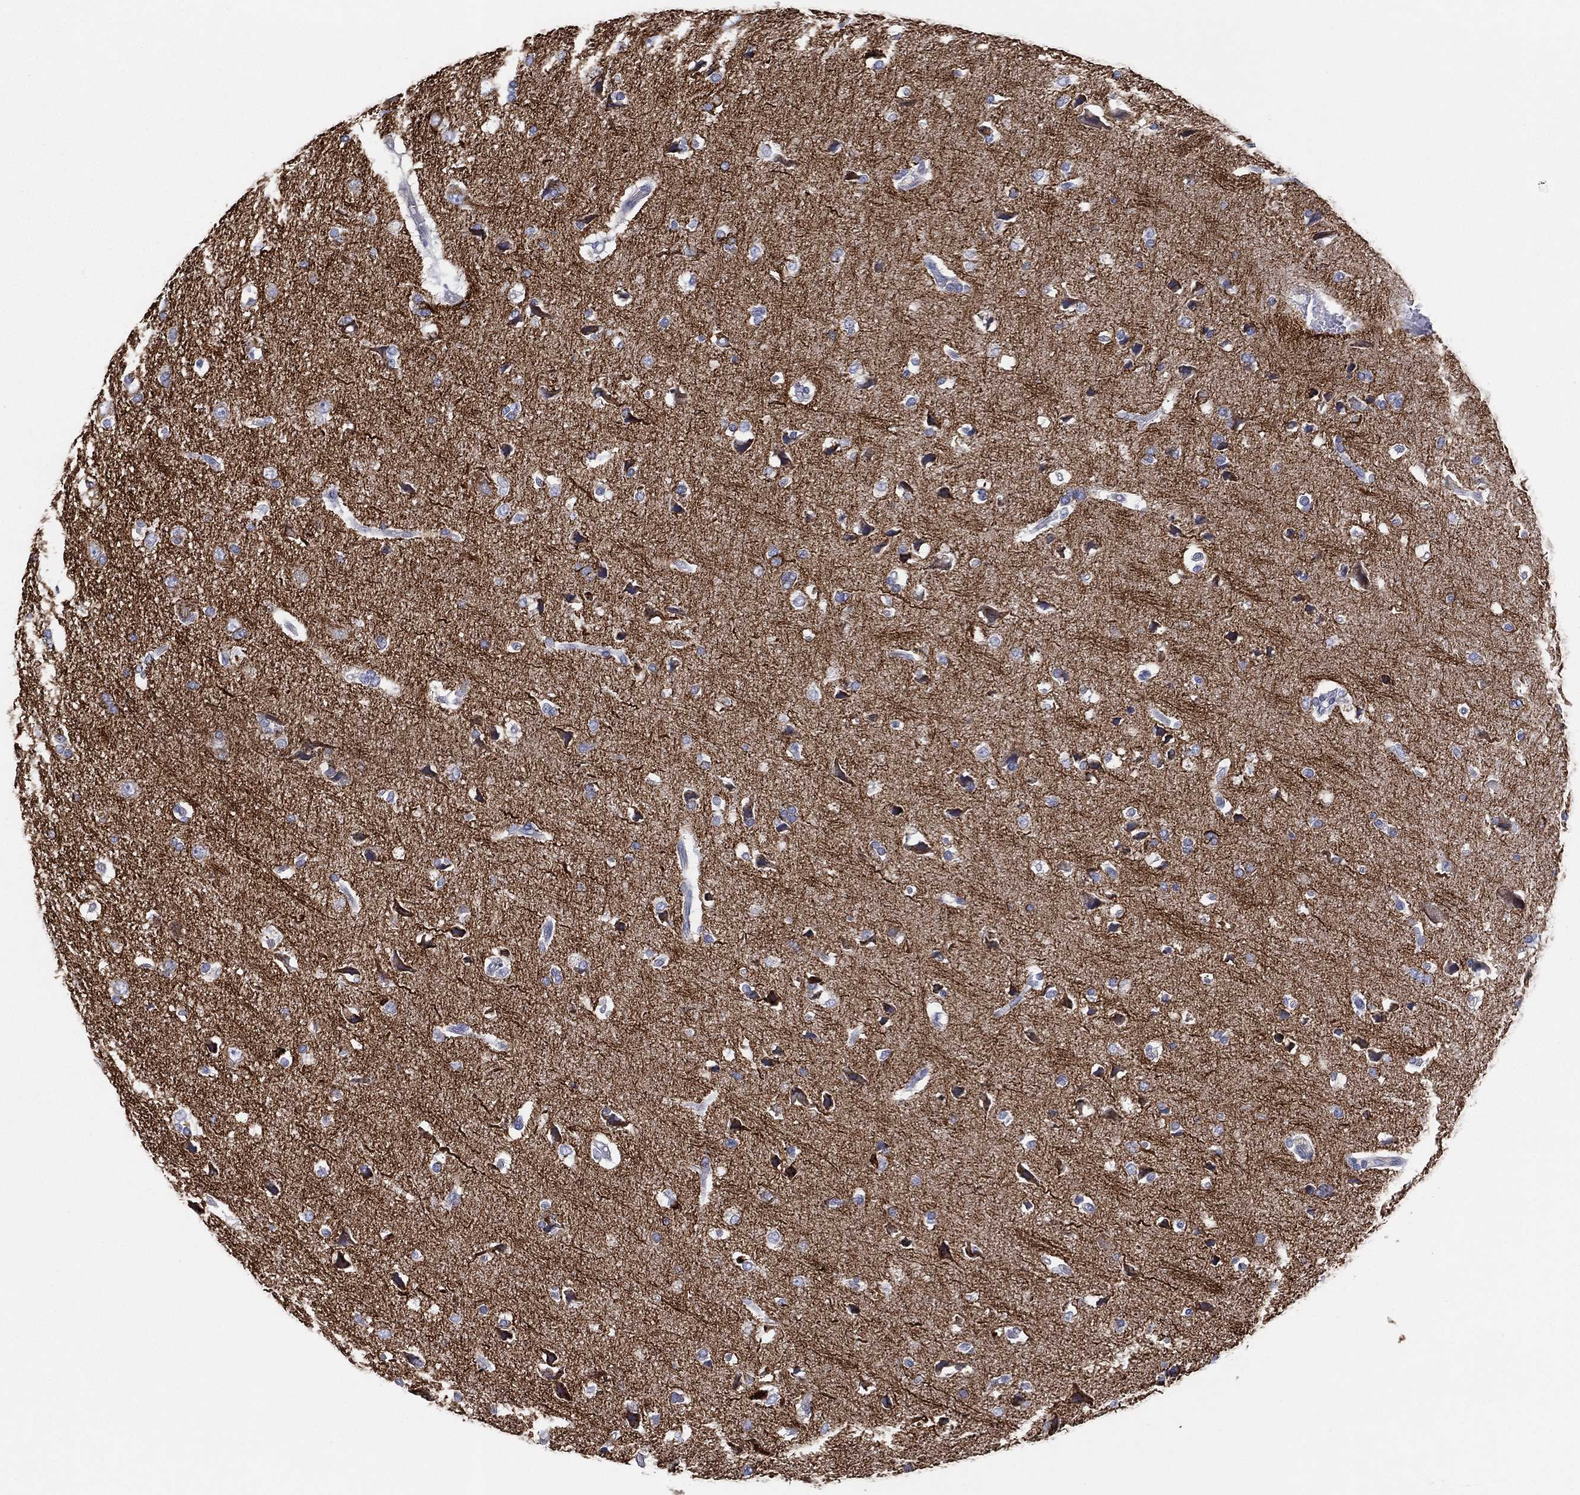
{"staining": {"intensity": "moderate", "quantity": "<25%", "location": "cytoplasmic/membranous"}, "tissue": "glioma", "cell_type": "Tumor cells", "image_type": "cancer", "snomed": [{"axis": "morphology", "description": "Glioma, malignant, High grade"}, {"axis": "topography", "description": "Brain"}], "caption": "Glioma stained for a protein reveals moderate cytoplasmic/membranous positivity in tumor cells. The staining was performed using DAB to visualize the protein expression in brown, while the nuclei were stained in blue with hematoxylin (Magnification: 20x).", "gene": "INA", "patient": {"sex": "female", "age": 63}}